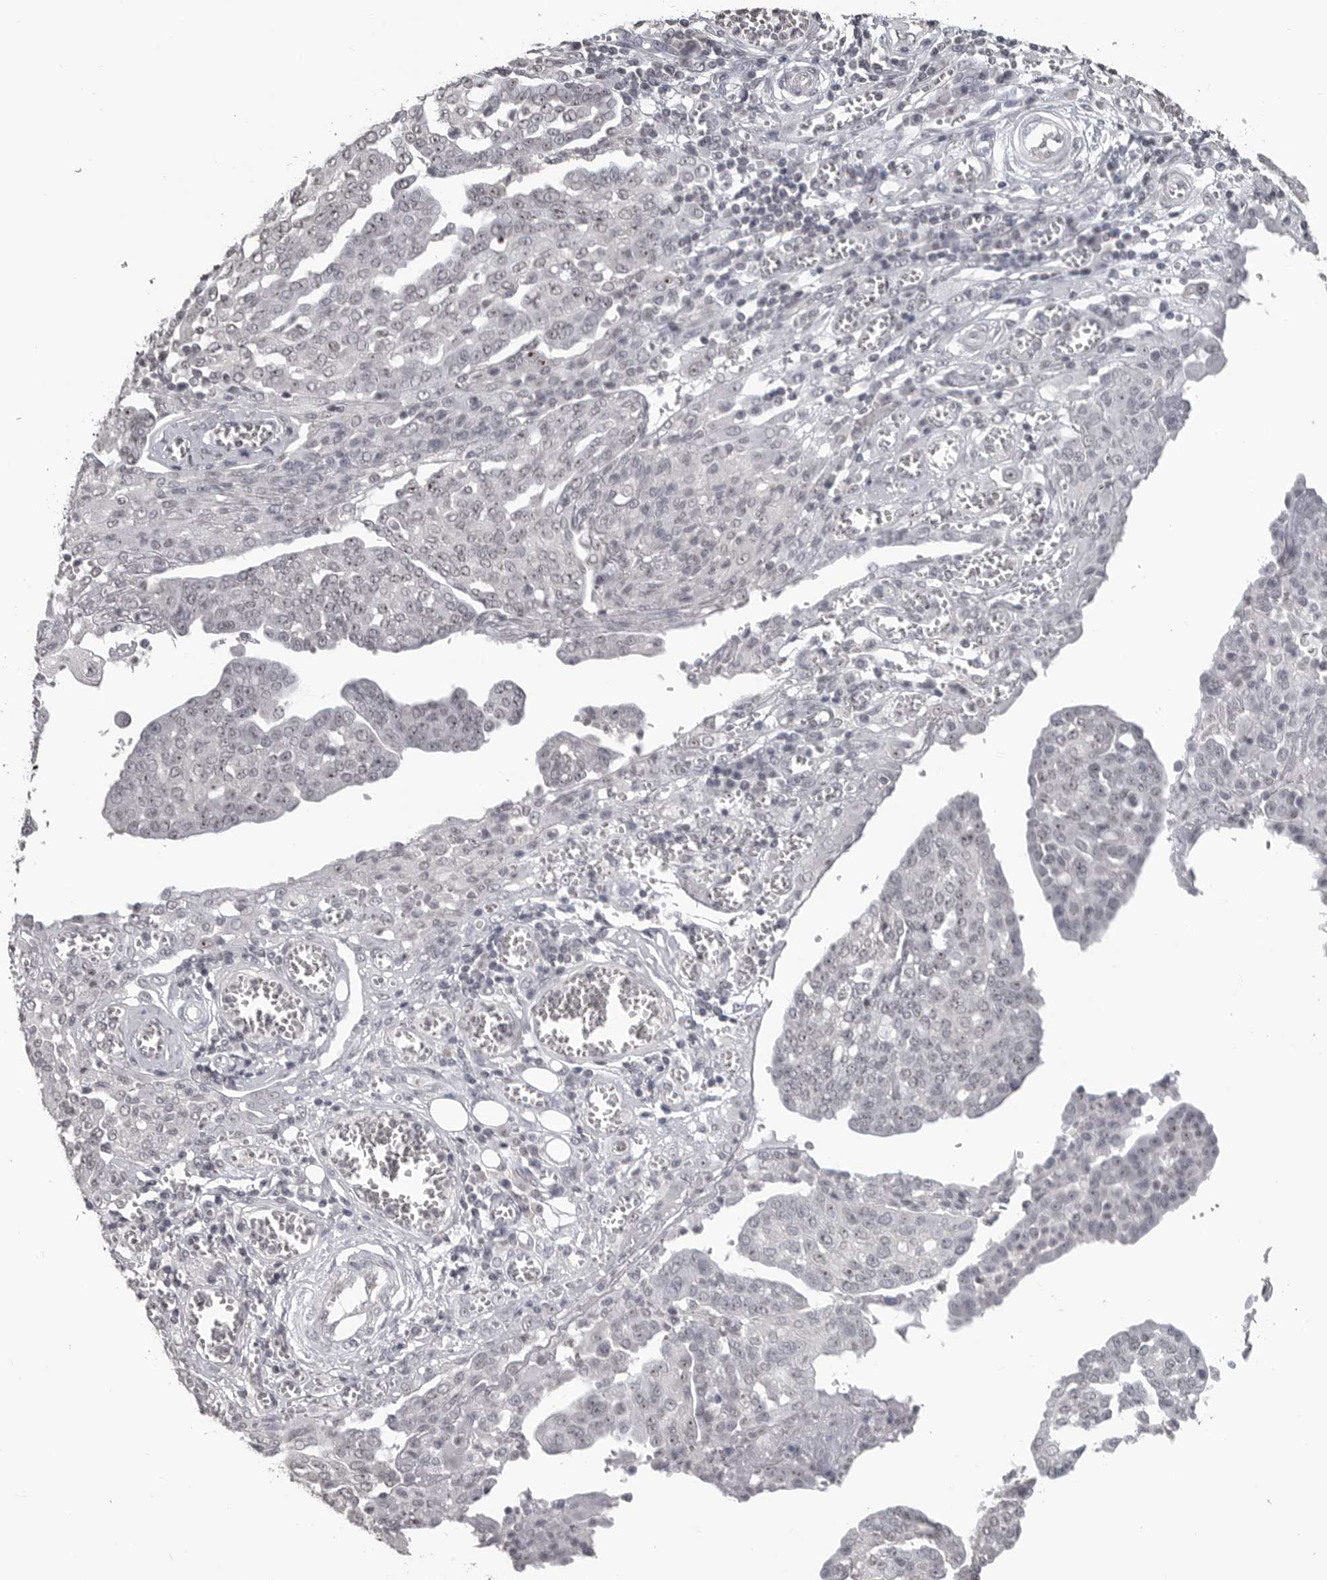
{"staining": {"intensity": "negative", "quantity": "none", "location": "none"}, "tissue": "ovarian cancer", "cell_type": "Tumor cells", "image_type": "cancer", "snomed": [{"axis": "morphology", "description": "Cystadenocarcinoma, serous, NOS"}, {"axis": "topography", "description": "Soft tissue"}, {"axis": "topography", "description": "Ovary"}], "caption": "An IHC image of ovarian cancer is shown. There is no staining in tumor cells of ovarian cancer.", "gene": "DDX54", "patient": {"sex": "female", "age": 57}}